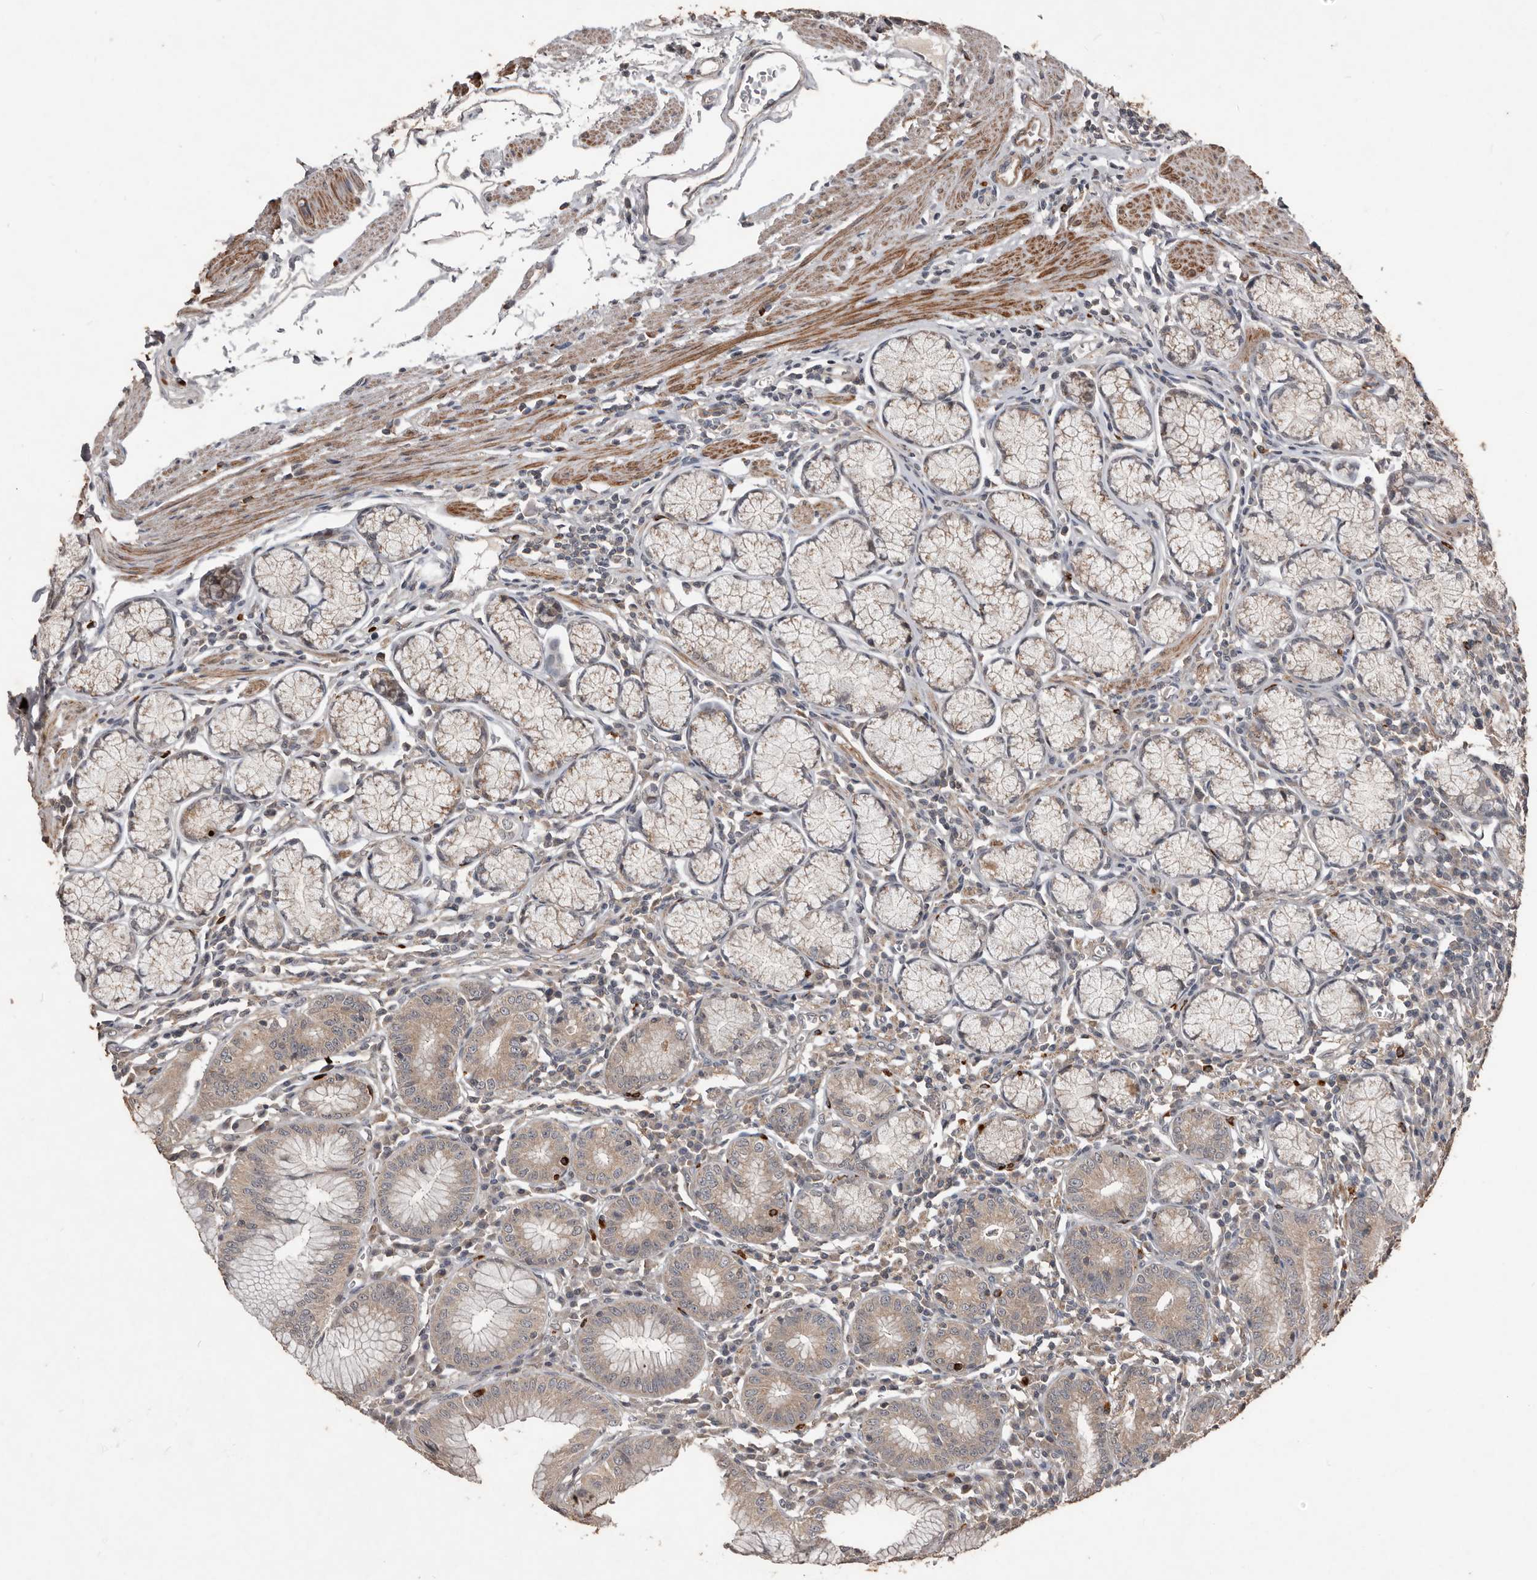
{"staining": {"intensity": "weak", "quantity": ">75%", "location": "cytoplasmic/membranous"}, "tissue": "stomach", "cell_type": "Glandular cells", "image_type": "normal", "snomed": [{"axis": "morphology", "description": "Normal tissue, NOS"}, {"axis": "topography", "description": "Stomach"}], "caption": "Weak cytoplasmic/membranous staining is identified in about >75% of glandular cells in benign stomach. (IHC, brightfield microscopy, high magnification).", "gene": "BAMBI", "patient": {"sex": "male", "age": 55}}